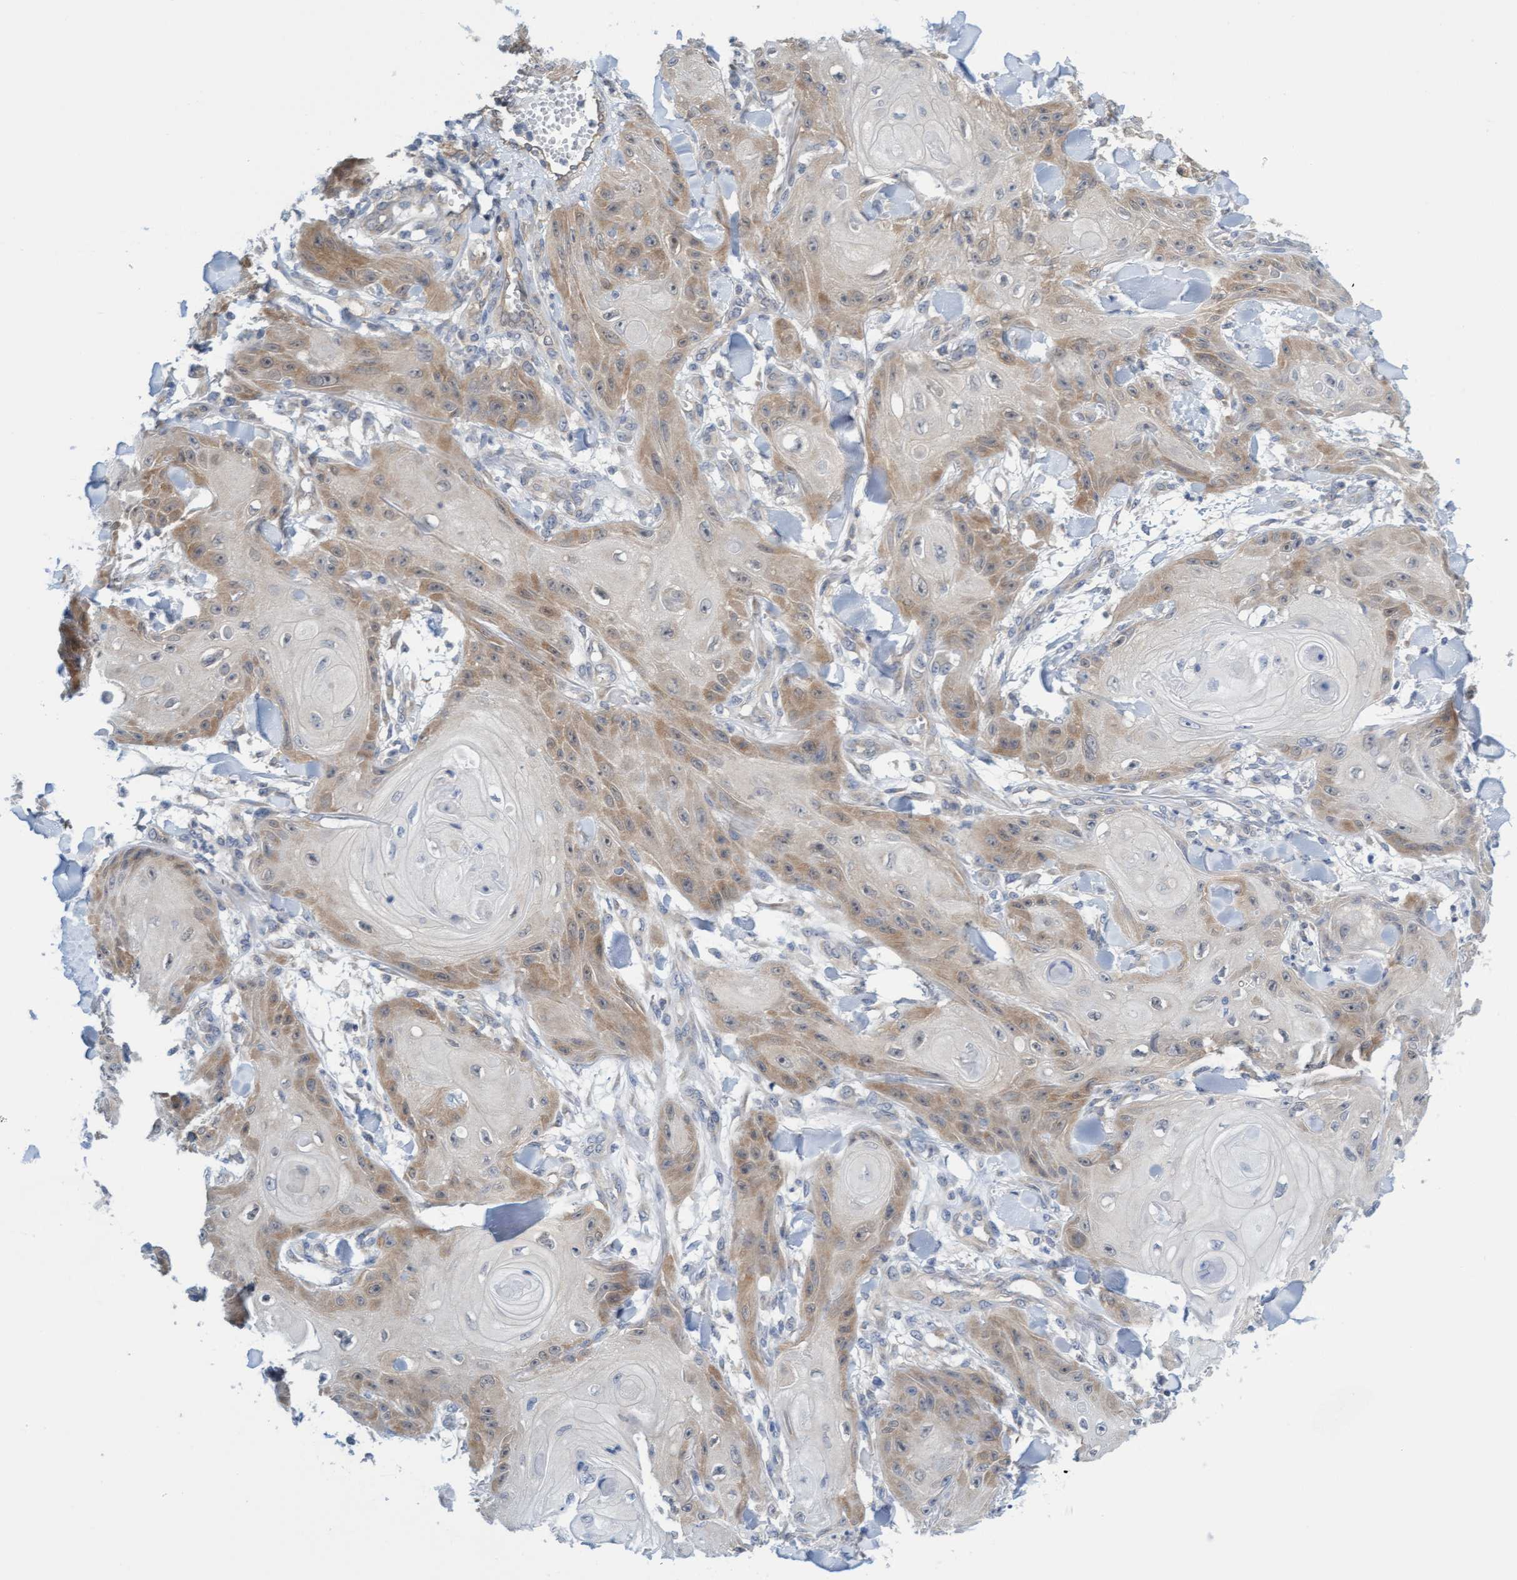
{"staining": {"intensity": "weak", "quantity": "25%-75%", "location": "cytoplasmic/membranous"}, "tissue": "skin cancer", "cell_type": "Tumor cells", "image_type": "cancer", "snomed": [{"axis": "morphology", "description": "Squamous cell carcinoma, NOS"}, {"axis": "topography", "description": "Skin"}], "caption": "Skin cancer (squamous cell carcinoma) stained for a protein (brown) demonstrates weak cytoplasmic/membranous positive positivity in approximately 25%-75% of tumor cells.", "gene": "AMZ2", "patient": {"sex": "male", "age": 74}}